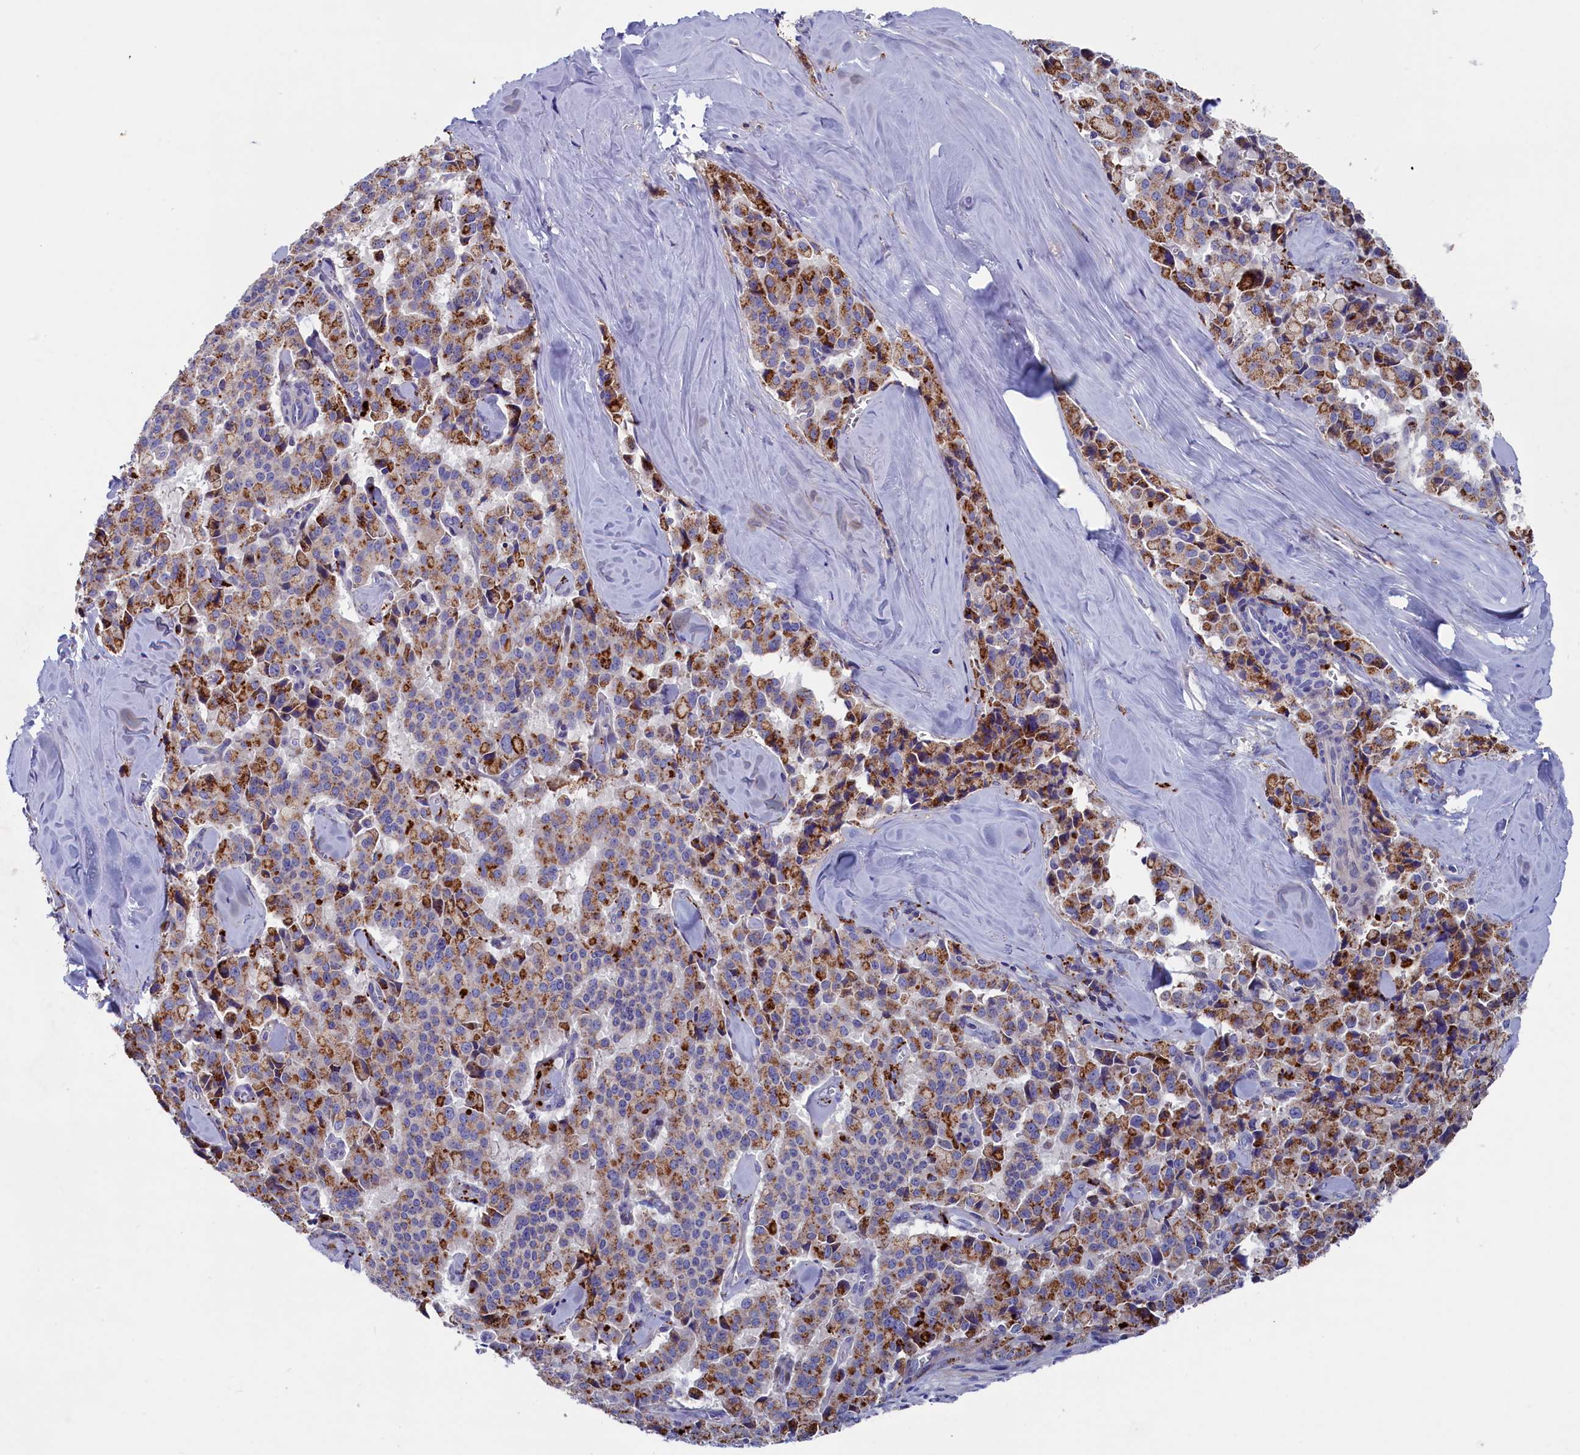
{"staining": {"intensity": "moderate", "quantity": ">75%", "location": "cytoplasmic/membranous"}, "tissue": "pancreatic cancer", "cell_type": "Tumor cells", "image_type": "cancer", "snomed": [{"axis": "morphology", "description": "Adenocarcinoma, NOS"}, {"axis": "topography", "description": "Pancreas"}], "caption": "The photomicrograph reveals immunohistochemical staining of pancreatic adenocarcinoma. There is moderate cytoplasmic/membranous expression is seen in approximately >75% of tumor cells.", "gene": "NUDT7", "patient": {"sex": "male", "age": 65}}